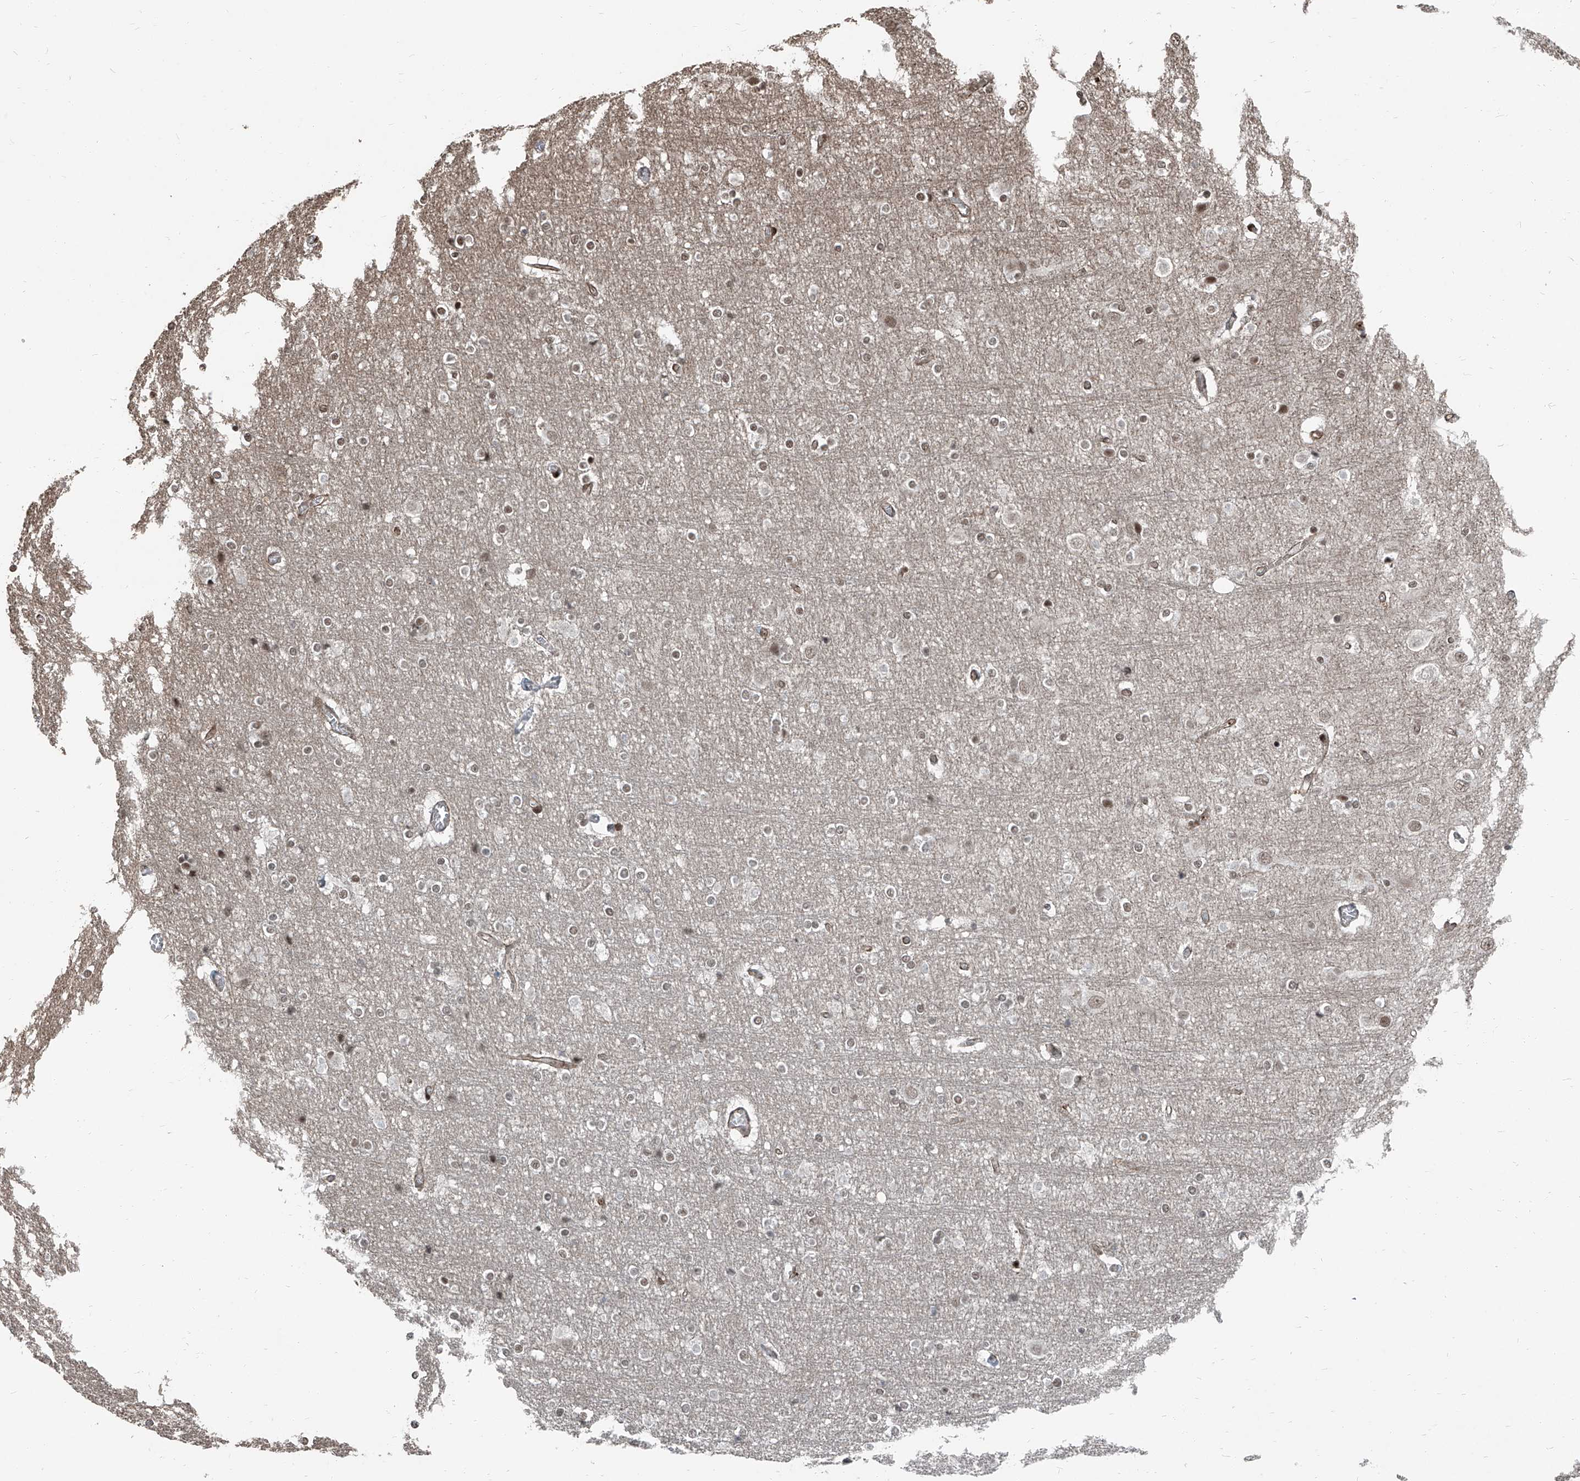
{"staining": {"intensity": "moderate", "quantity": "25%-75%", "location": "cytoplasmic/membranous"}, "tissue": "cerebral cortex", "cell_type": "Endothelial cells", "image_type": "normal", "snomed": [{"axis": "morphology", "description": "Normal tissue, NOS"}, {"axis": "topography", "description": "Cerebral cortex"}], "caption": "The histopathology image shows staining of unremarkable cerebral cortex, revealing moderate cytoplasmic/membranous protein positivity (brown color) within endothelial cells.", "gene": "ZNF570", "patient": {"sex": "male", "age": 54}}